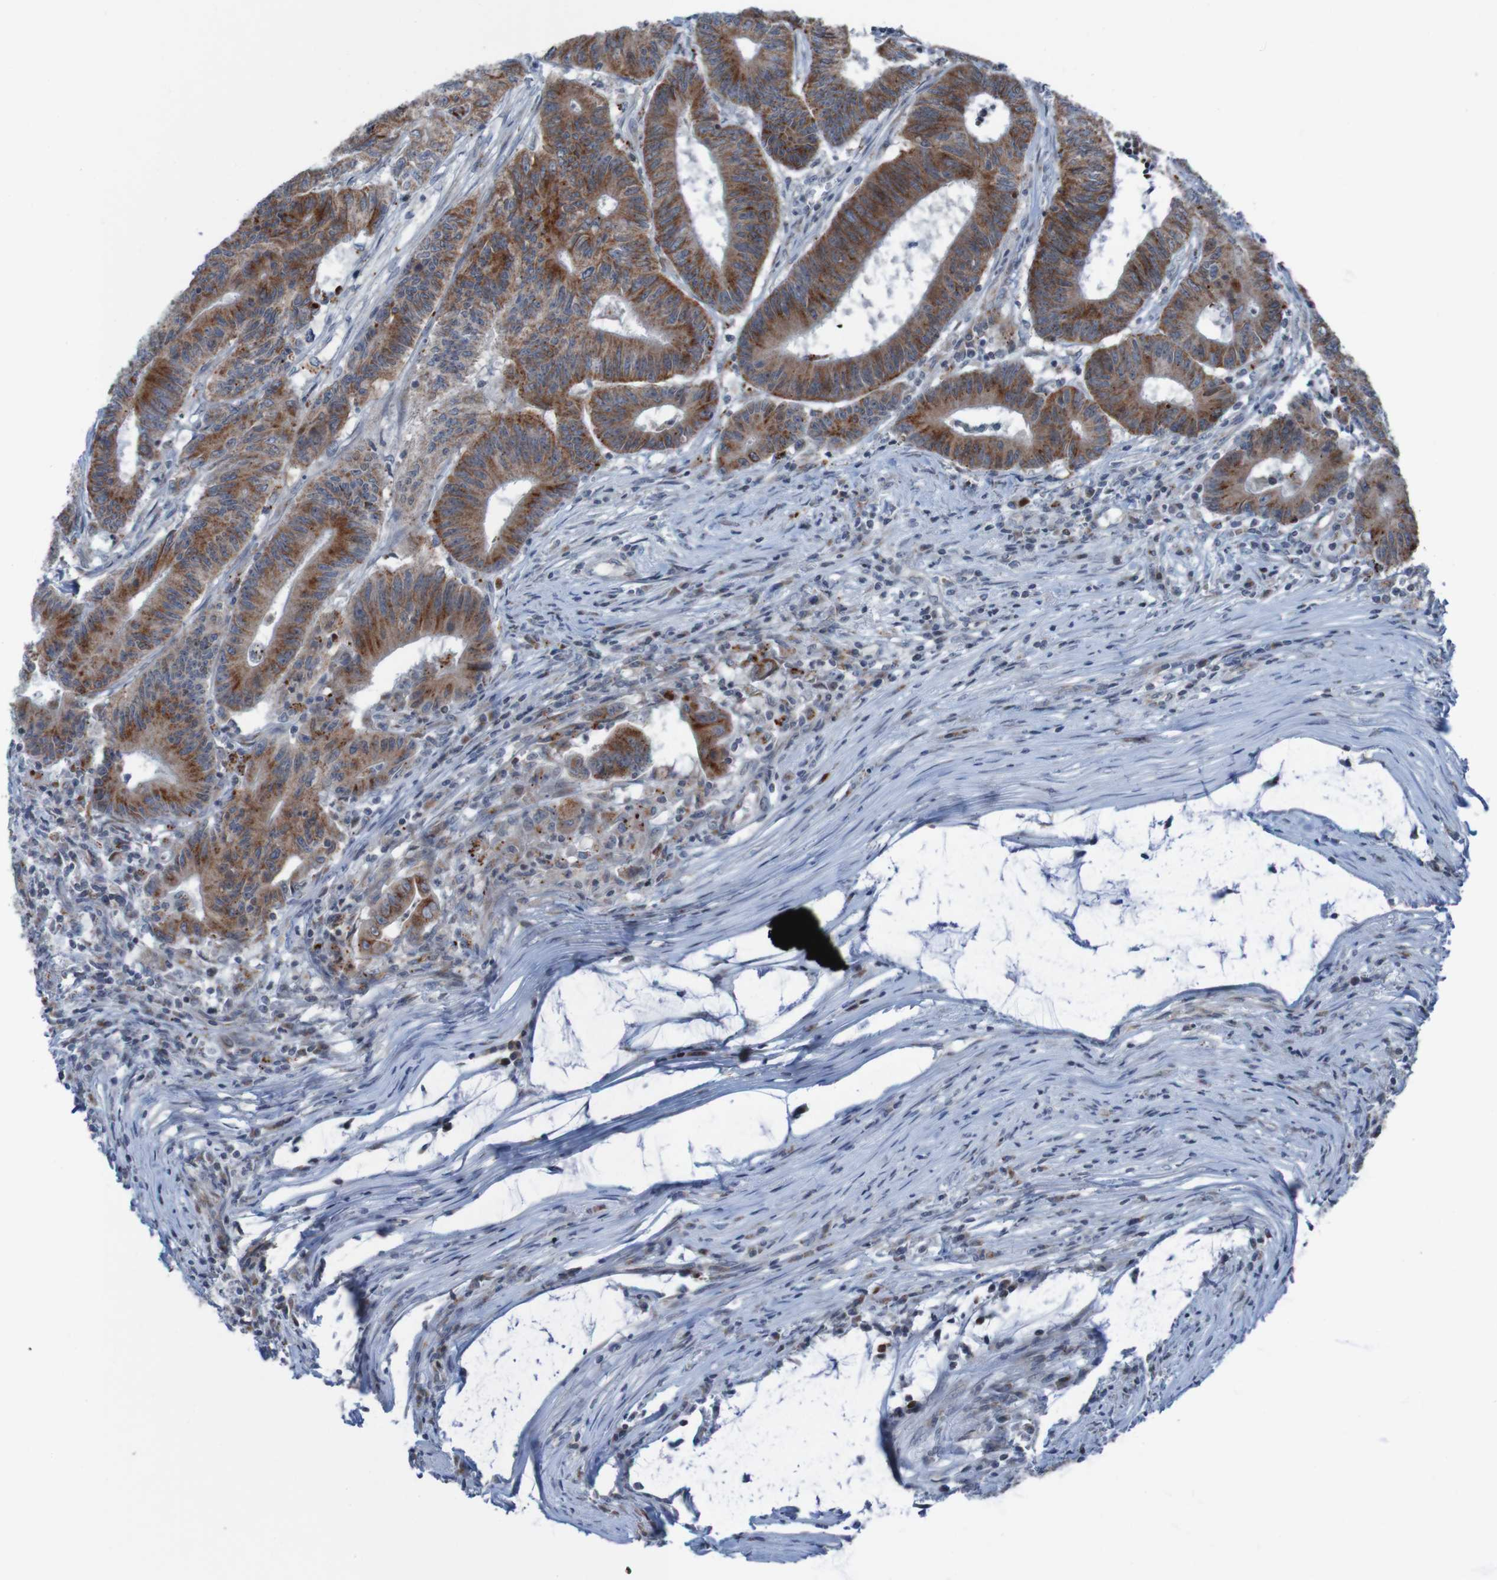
{"staining": {"intensity": "strong", "quantity": ">75%", "location": "cytoplasmic/membranous"}, "tissue": "colorectal cancer", "cell_type": "Tumor cells", "image_type": "cancer", "snomed": [{"axis": "morphology", "description": "Adenocarcinoma, NOS"}, {"axis": "topography", "description": "Colon"}], "caption": "Tumor cells display strong cytoplasmic/membranous staining in about >75% of cells in colorectal cancer (adenocarcinoma). Immunohistochemistry (ihc) stains the protein in brown and the nuclei are stained blue.", "gene": "UNG", "patient": {"sex": "male", "age": 45}}